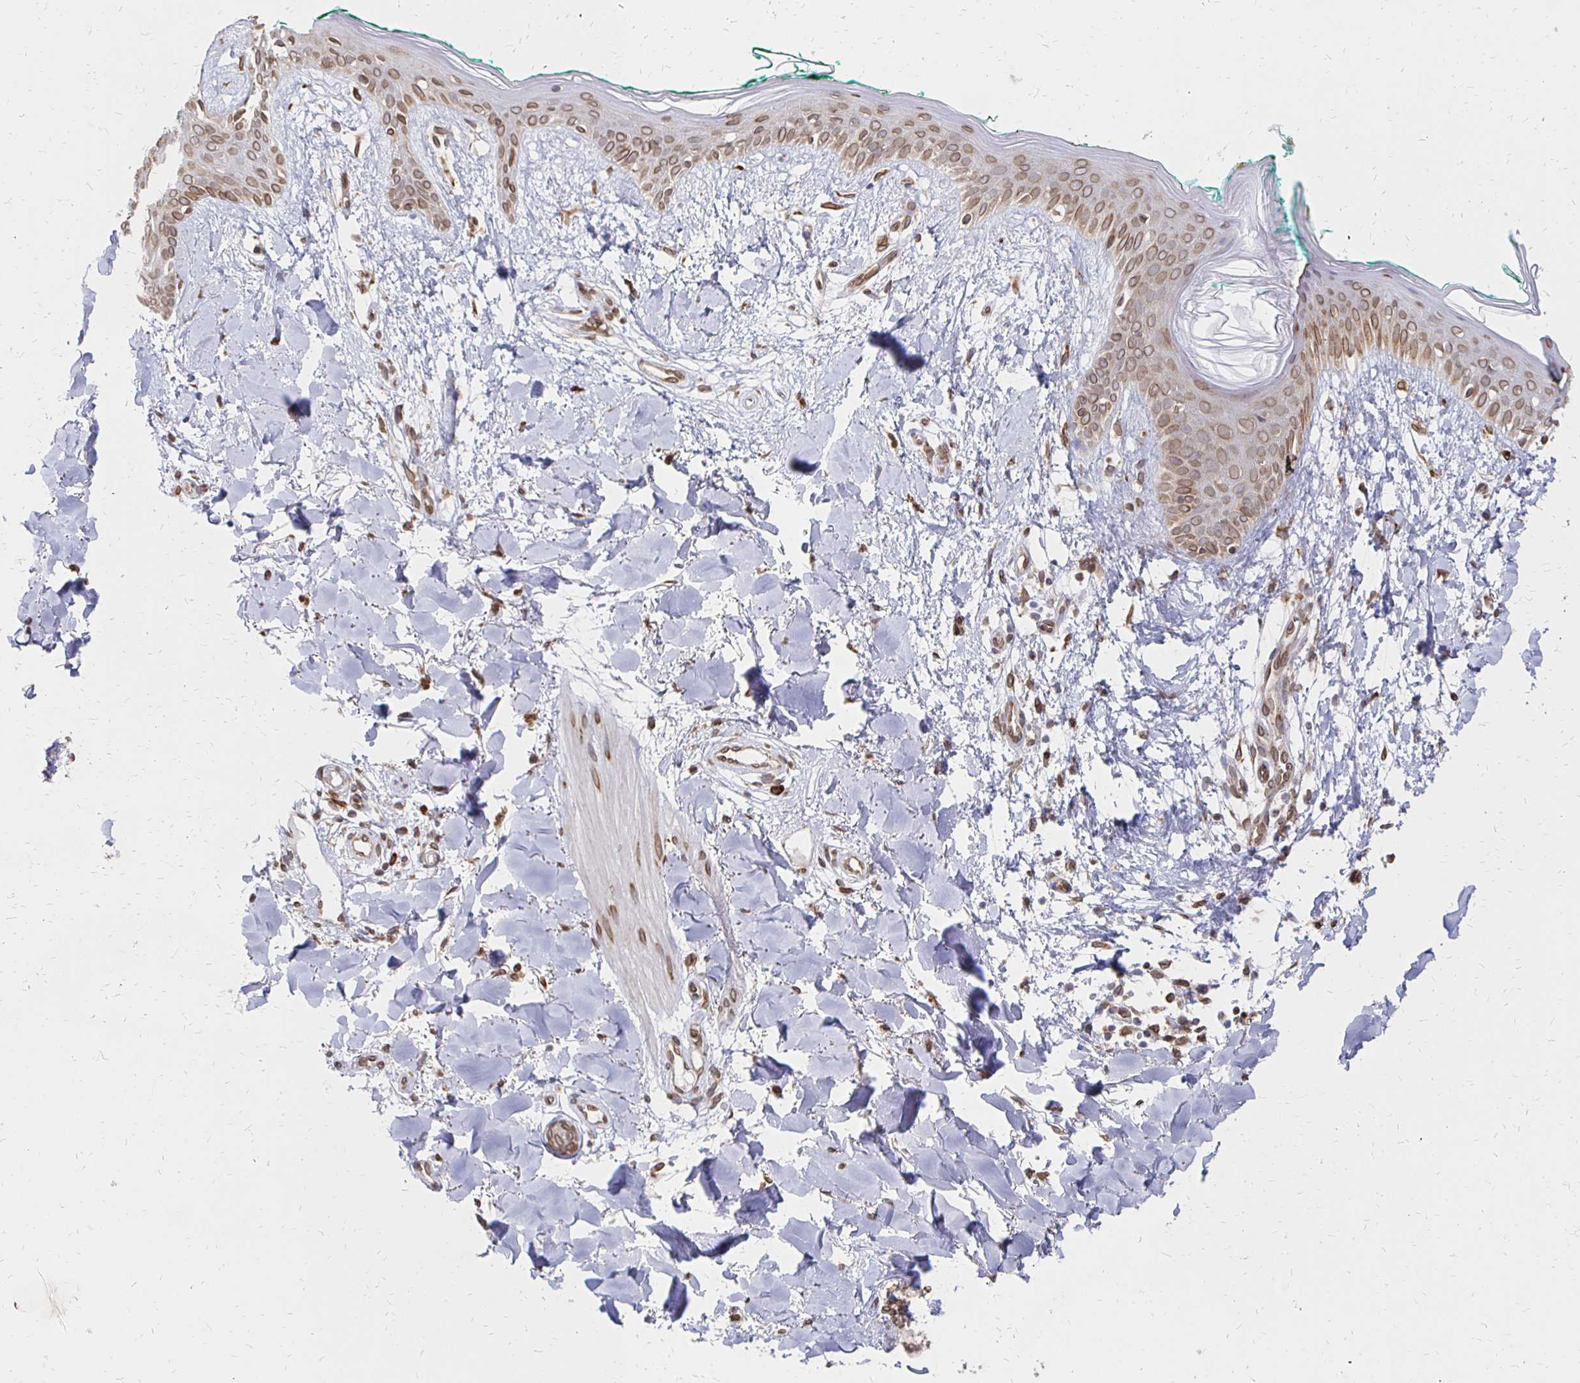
{"staining": {"intensity": "strong", "quantity": "25%-75%", "location": "cytoplasmic/membranous,nuclear"}, "tissue": "skin", "cell_type": "Fibroblasts", "image_type": "normal", "snomed": [{"axis": "morphology", "description": "Normal tissue, NOS"}, {"axis": "topography", "description": "Skin"}], "caption": "A brown stain shows strong cytoplasmic/membranous,nuclear staining of a protein in fibroblasts of normal human skin.", "gene": "PELI3", "patient": {"sex": "female", "age": 34}}